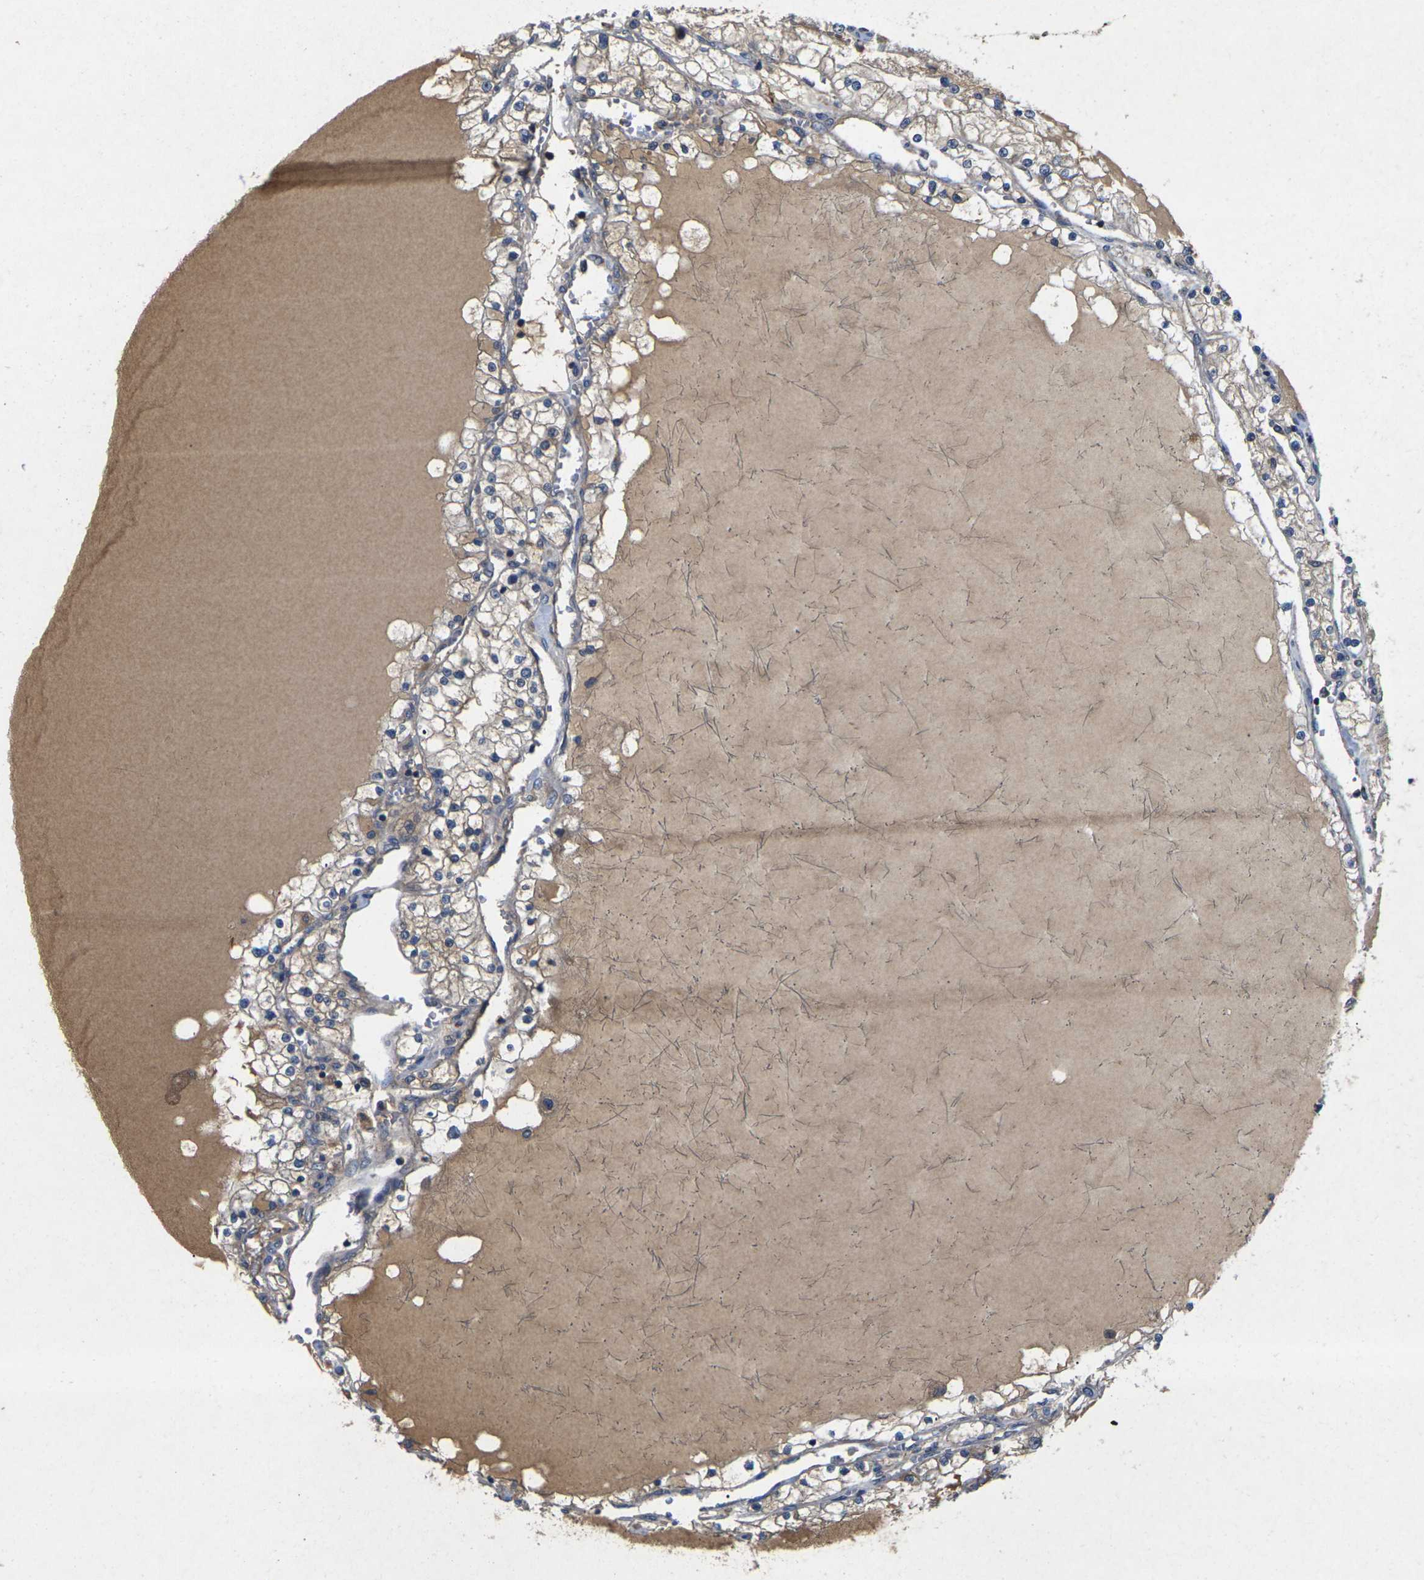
{"staining": {"intensity": "weak", "quantity": ">75%", "location": "cytoplasmic/membranous"}, "tissue": "renal cancer", "cell_type": "Tumor cells", "image_type": "cancer", "snomed": [{"axis": "morphology", "description": "Adenocarcinoma, NOS"}, {"axis": "topography", "description": "Kidney"}], "caption": "IHC histopathology image of neoplastic tissue: adenocarcinoma (renal) stained using immunohistochemistry (IHC) exhibits low levels of weak protein expression localized specifically in the cytoplasmic/membranous of tumor cells, appearing as a cytoplasmic/membranous brown color.", "gene": "KIF1B", "patient": {"sex": "male", "age": 68}}